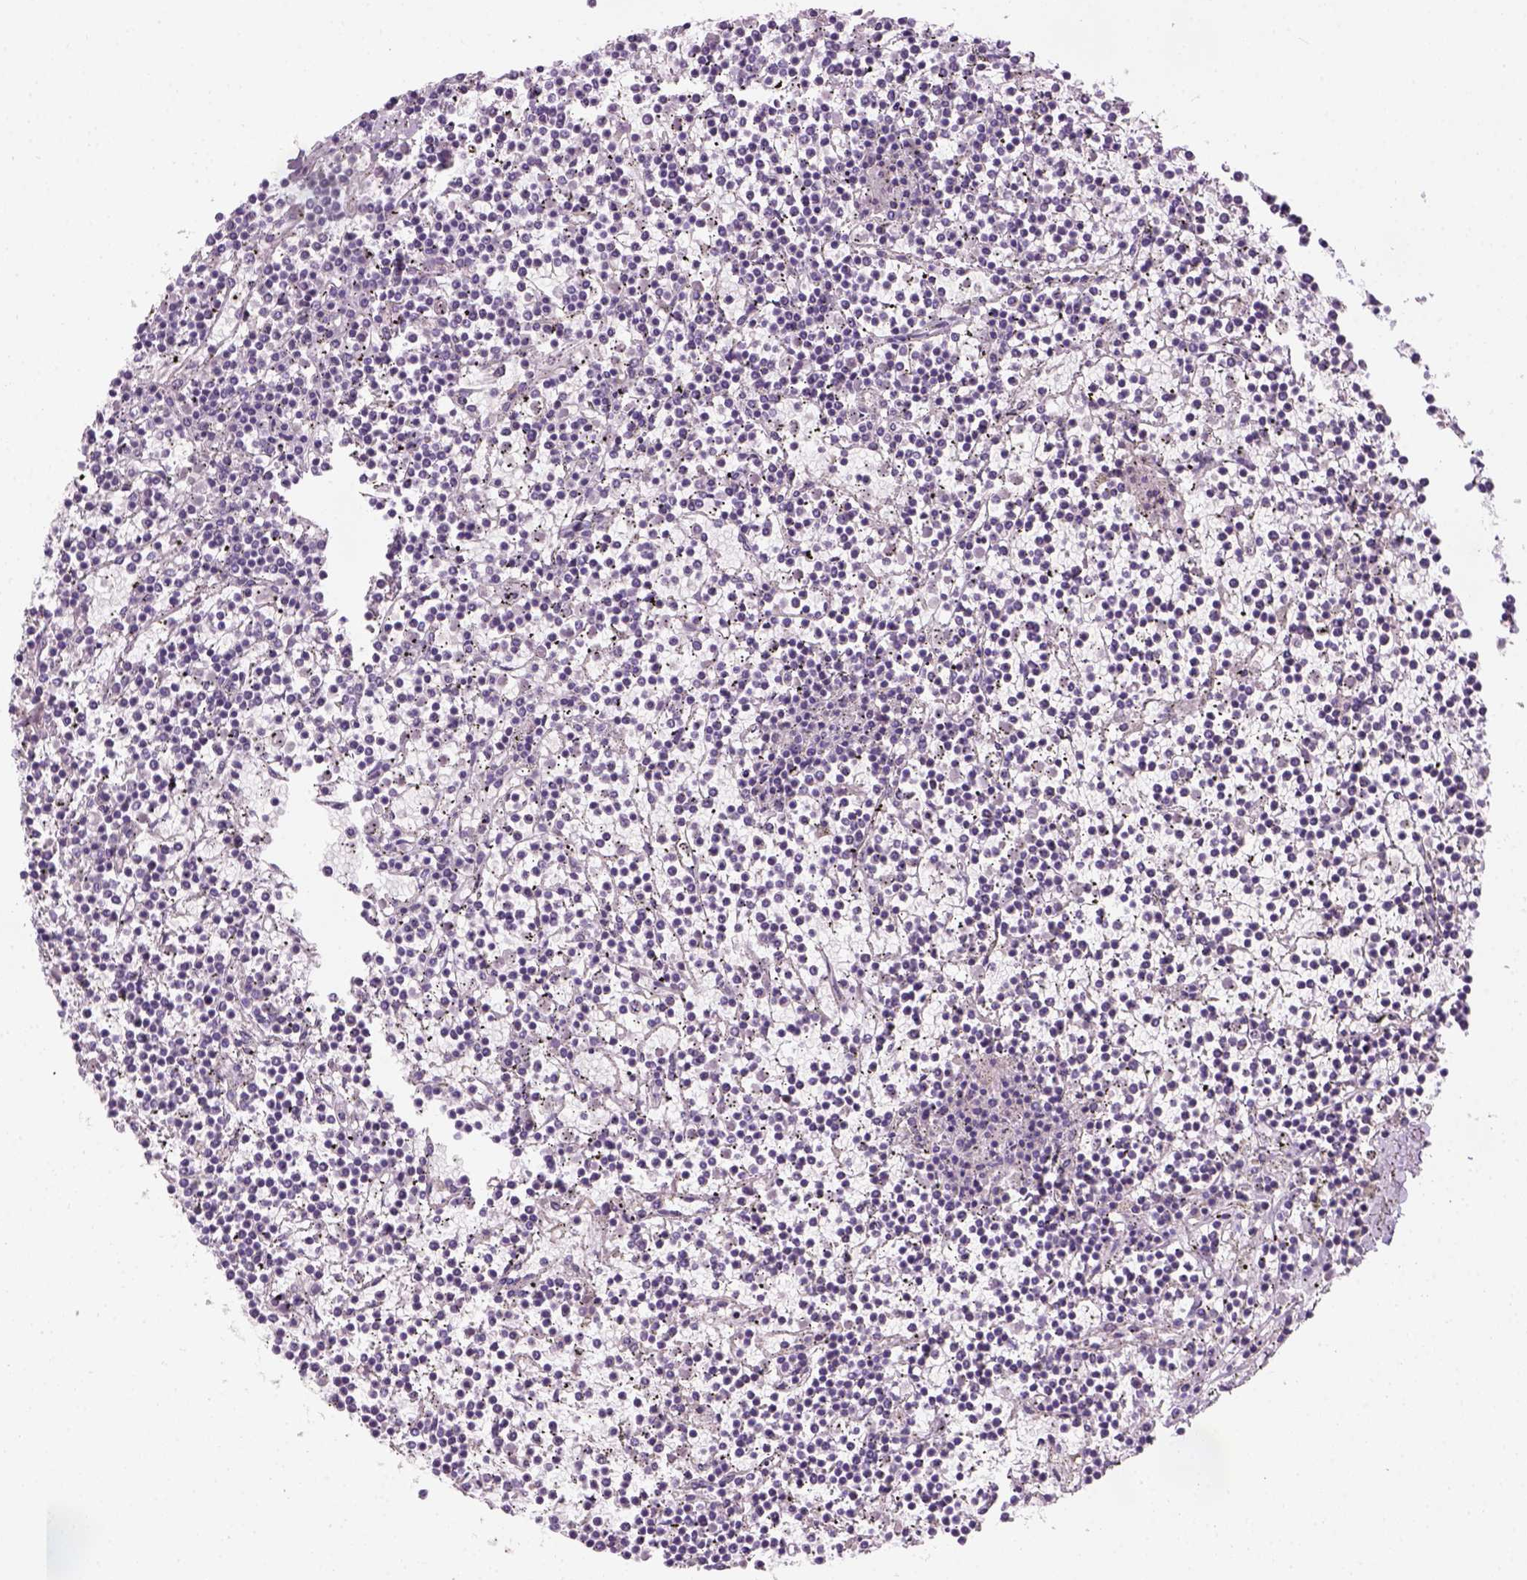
{"staining": {"intensity": "negative", "quantity": "none", "location": "none"}, "tissue": "lymphoma", "cell_type": "Tumor cells", "image_type": "cancer", "snomed": [{"axis": "morphology", "description": "Malignant lymphoma, non-Hodgkin's type, Low grade"}, {"axis": "topography", "description": "Spleen"}], "caption": "Lymphoma stained for a protein using immunohistochemistry (IHC) displays no staining tumor cells.", "gene": "GFI1B", "patient": {"sex": "female", "age": 19}}